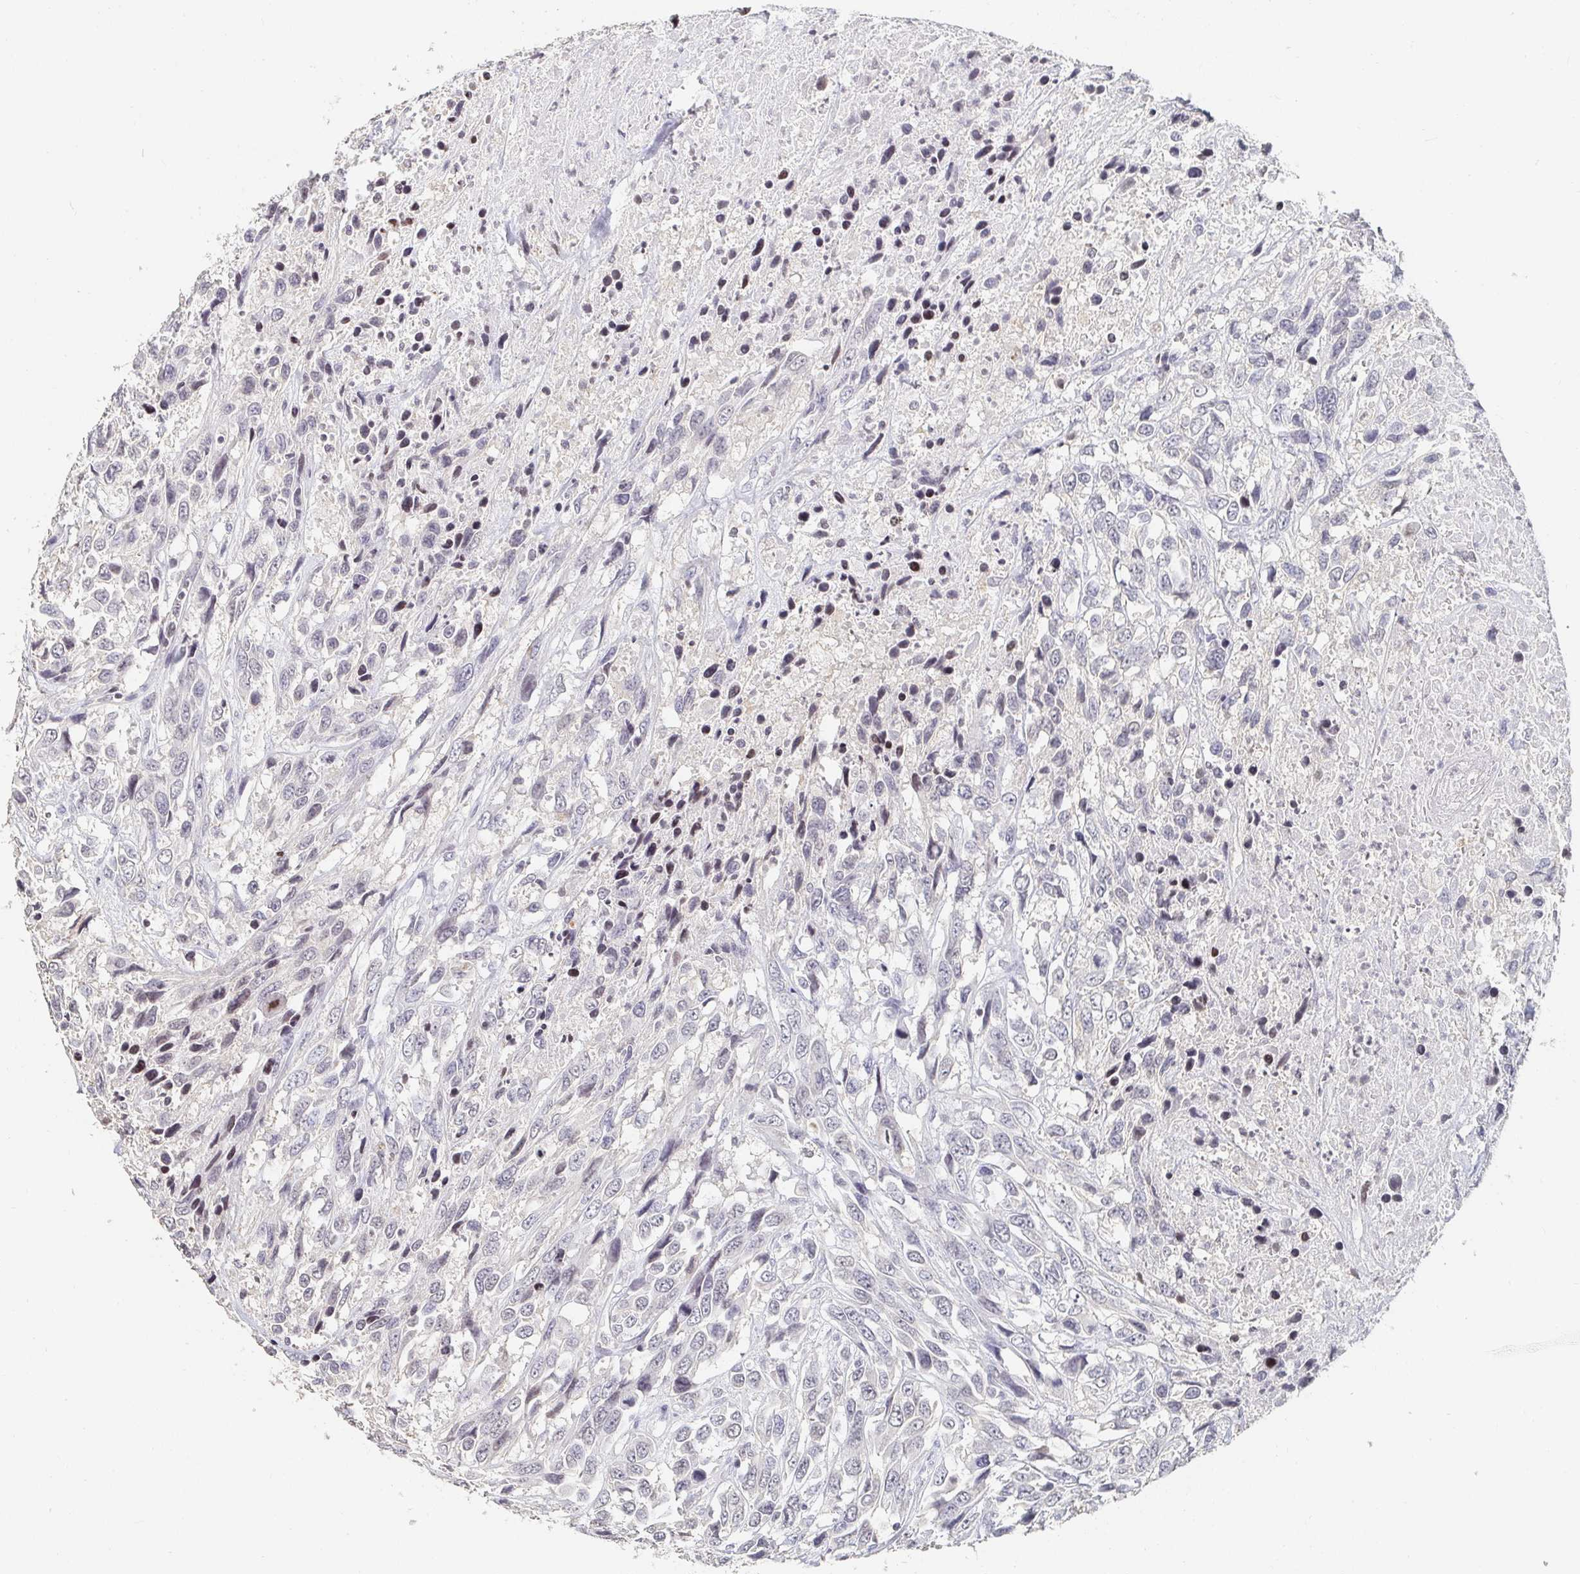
{"staining": {"intensity": "negative", "quantity": "none", "location": "none"}, "tissue": "urothelial cancer", "cell_type": "Tumor cells", "image_type": "cancer", "snomed": [{"axis": "morphology", "description": "Urothelial carcinoma, High grade"}, {"axis": "topography", "description": "Urinary bladder"}], "caption": "Immunohistochemistry (IHC) of high-grade urothelial carcinoma demonstrates no positivity in tumor cells. (DAB immunohistochemistry (IHC) visualized using brightfield microscopy, high magnification).", "gene": "NME9", "patient": {"sex": "female", "age": 70}}